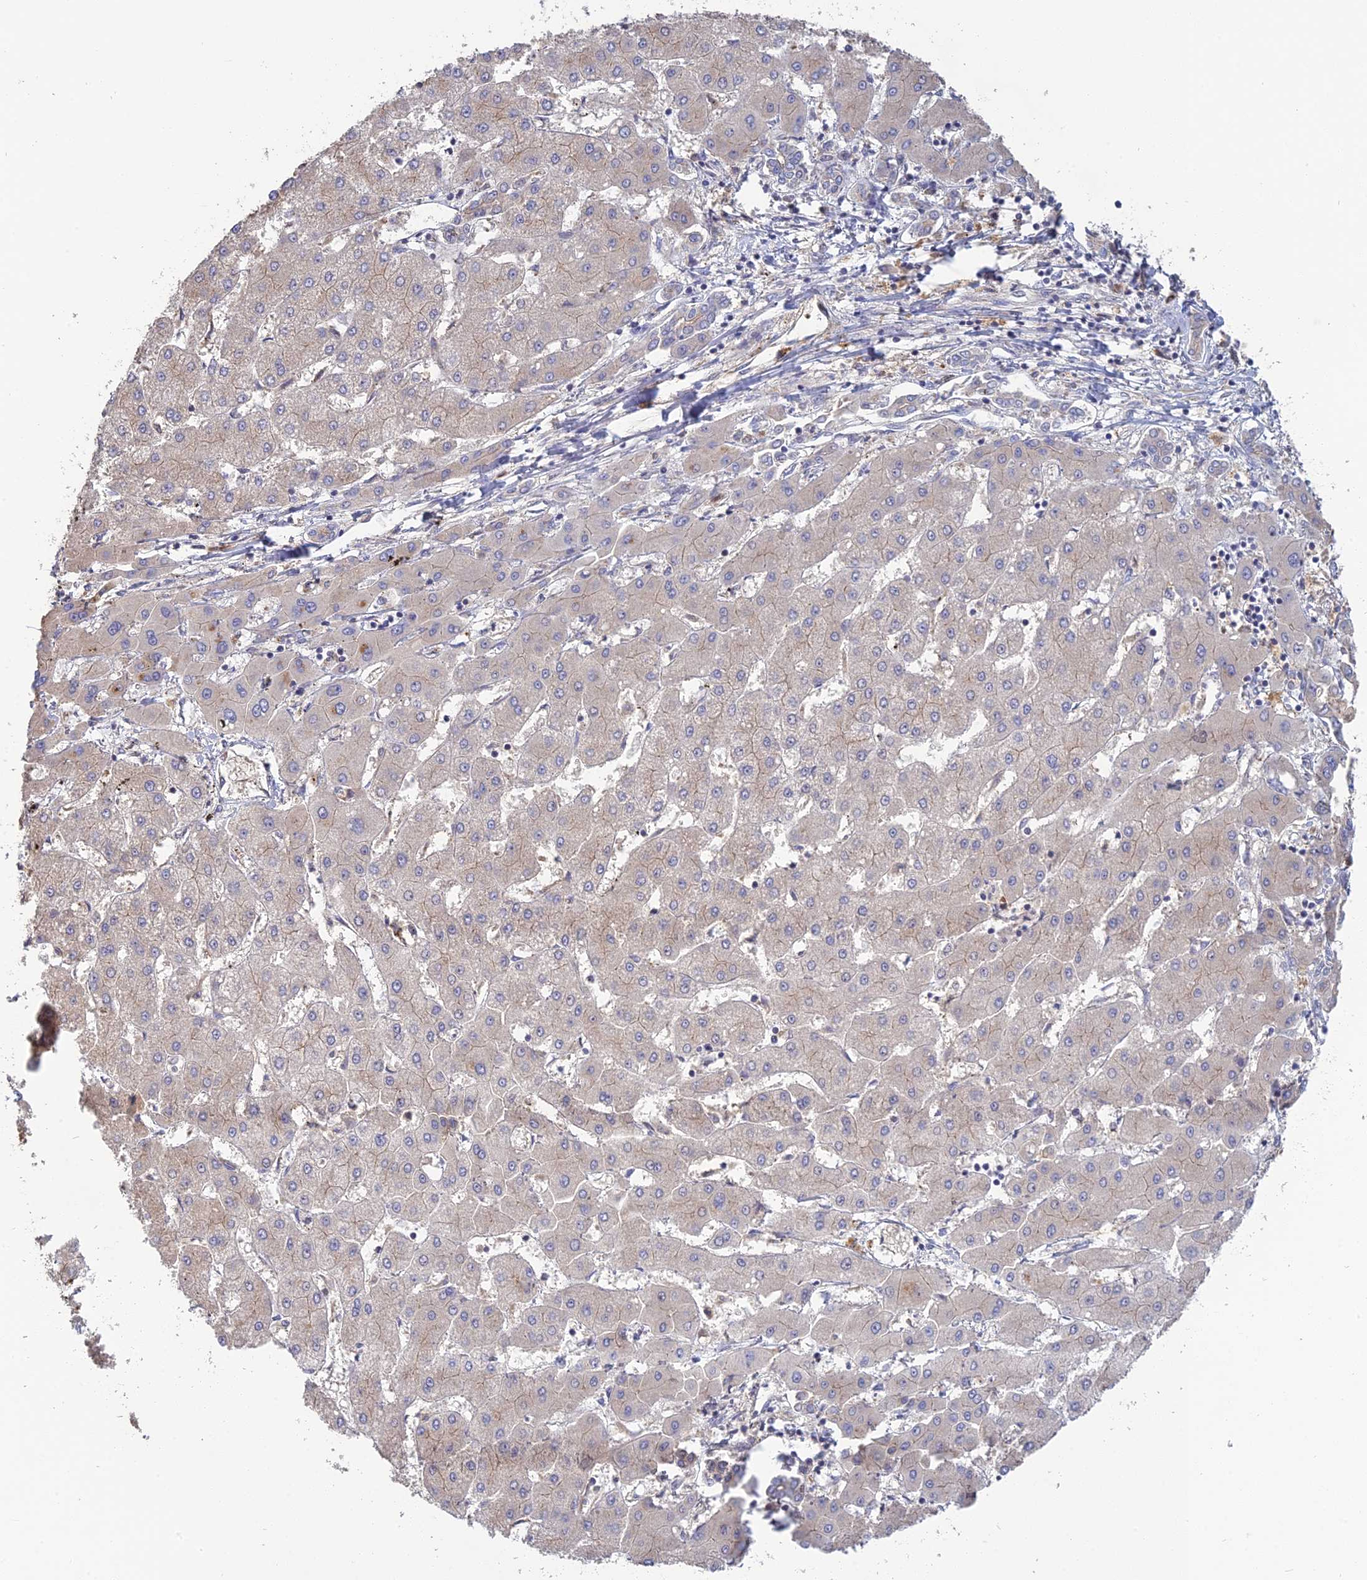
{"staining": {"intensity": "moderate", "quantity": "<25%", "location": "cytoplasmic/membranous"}, "tissue": "liver cancer", "cell_type": "Tumor cells", "image_type": "cancer", "snomed": [{"axis": "morphology", "description": "Cholangiocarcinoma"}, {"axis": "topography", "description": "Liver"}], "caption": "Liver cancer stained with DAB (3,3'-diaminobenzidine) immunohistochemistry displays low levels of moderate cytoplasmic/membranous expression in approximately <25% of tumor cells.", "gene": "SFT2D2", "patient": {"sex": "male", "age": 59}}